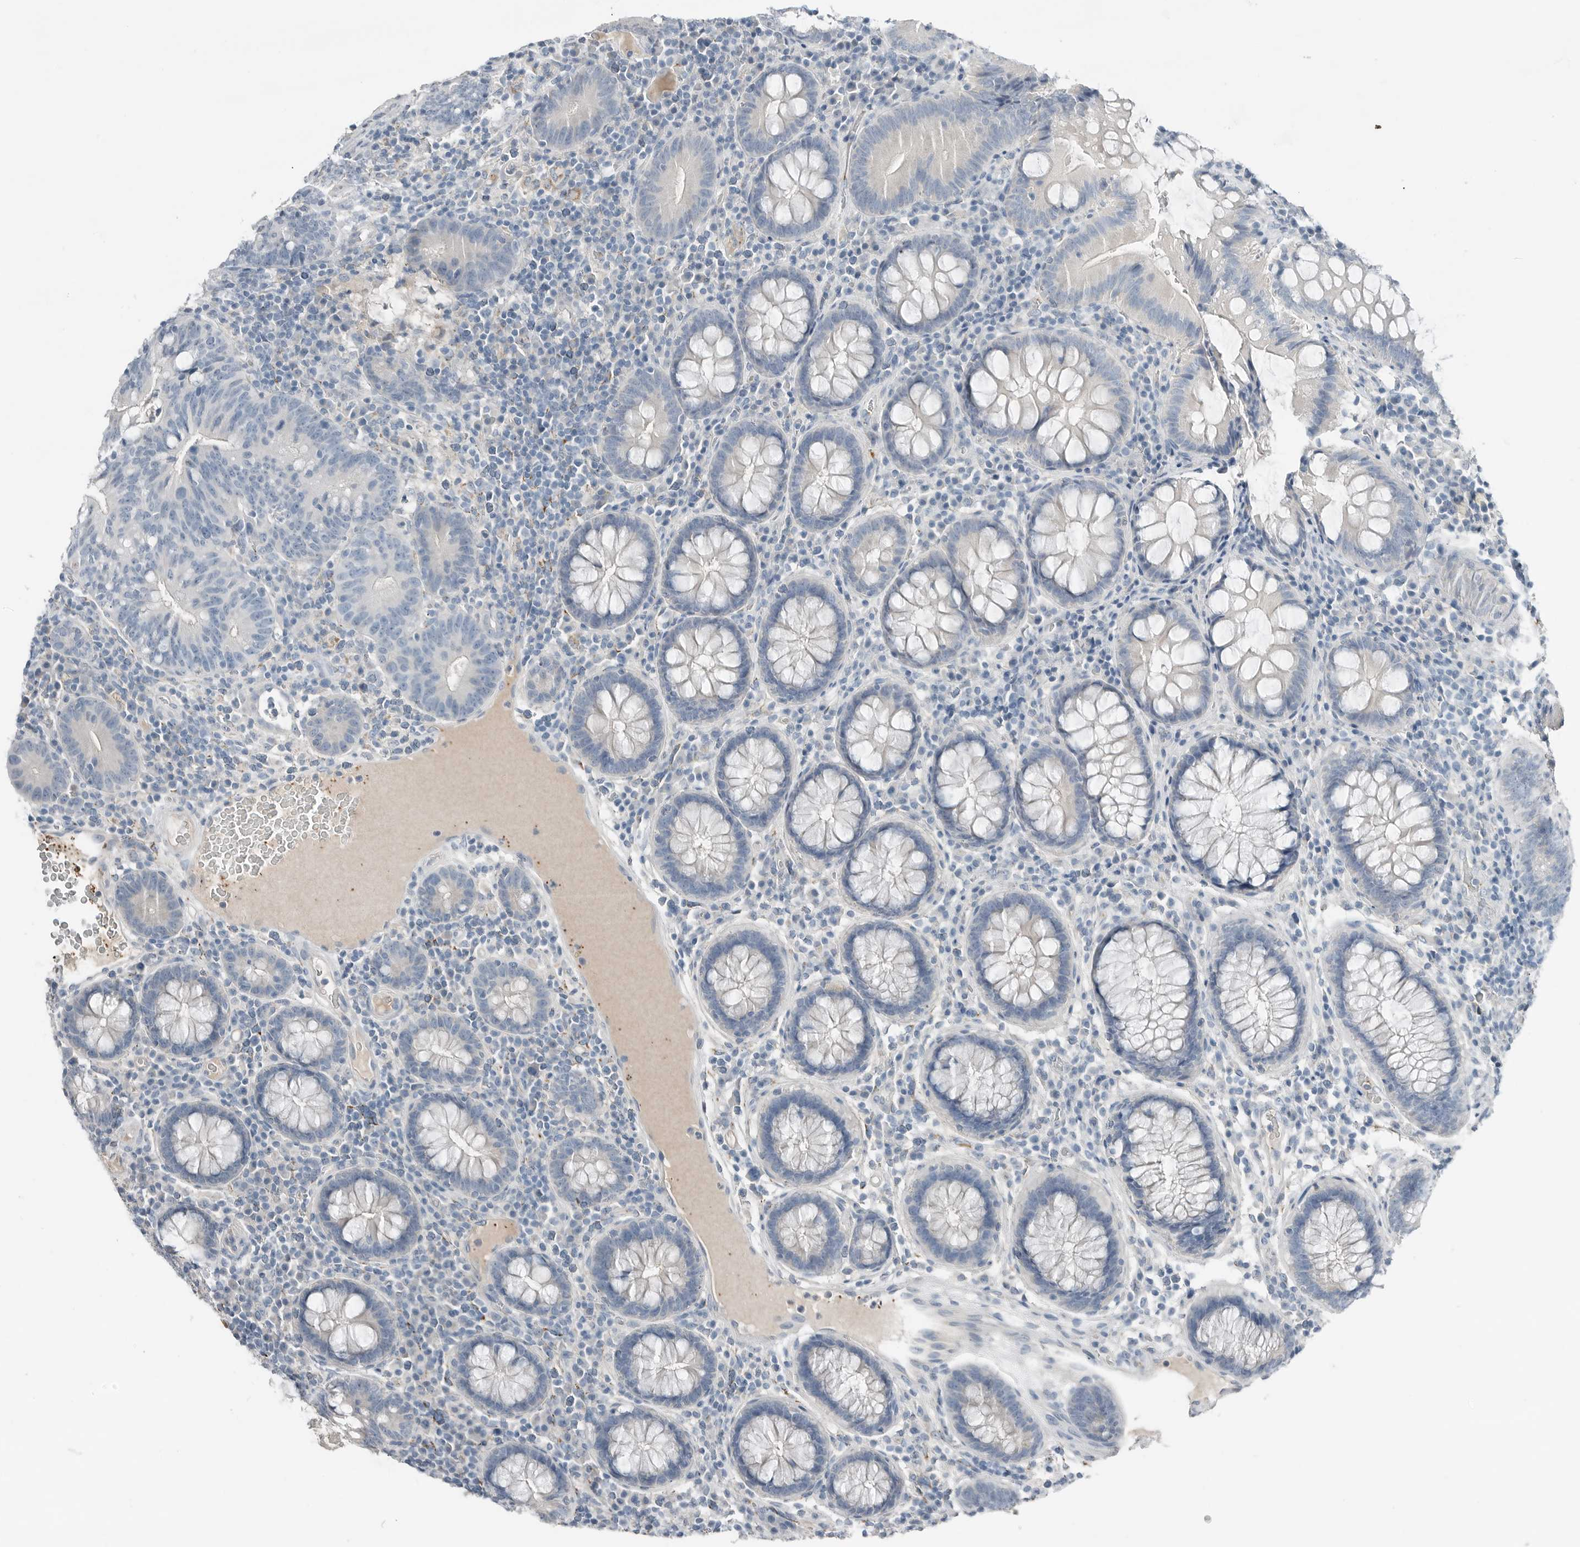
{"staining": {"intensity": "negative", "quantity": "none", "location": "none"}, "tissue": "colorectal cancer", "cell_type": "Tumor cells", "image_type": "cancer", "snomed": [{"axis": "morphology", "description": "Adenocarcinoma, NOS"}, {"axis": "topography", "description": "Colon"}], "caption": "Histopathology image shows no significant protein positivity in tumor cells of colorectal cancer (adenocarcinoma).", "gene": "SERPINB7", "patient": {"sex": "female", "age": 66}}